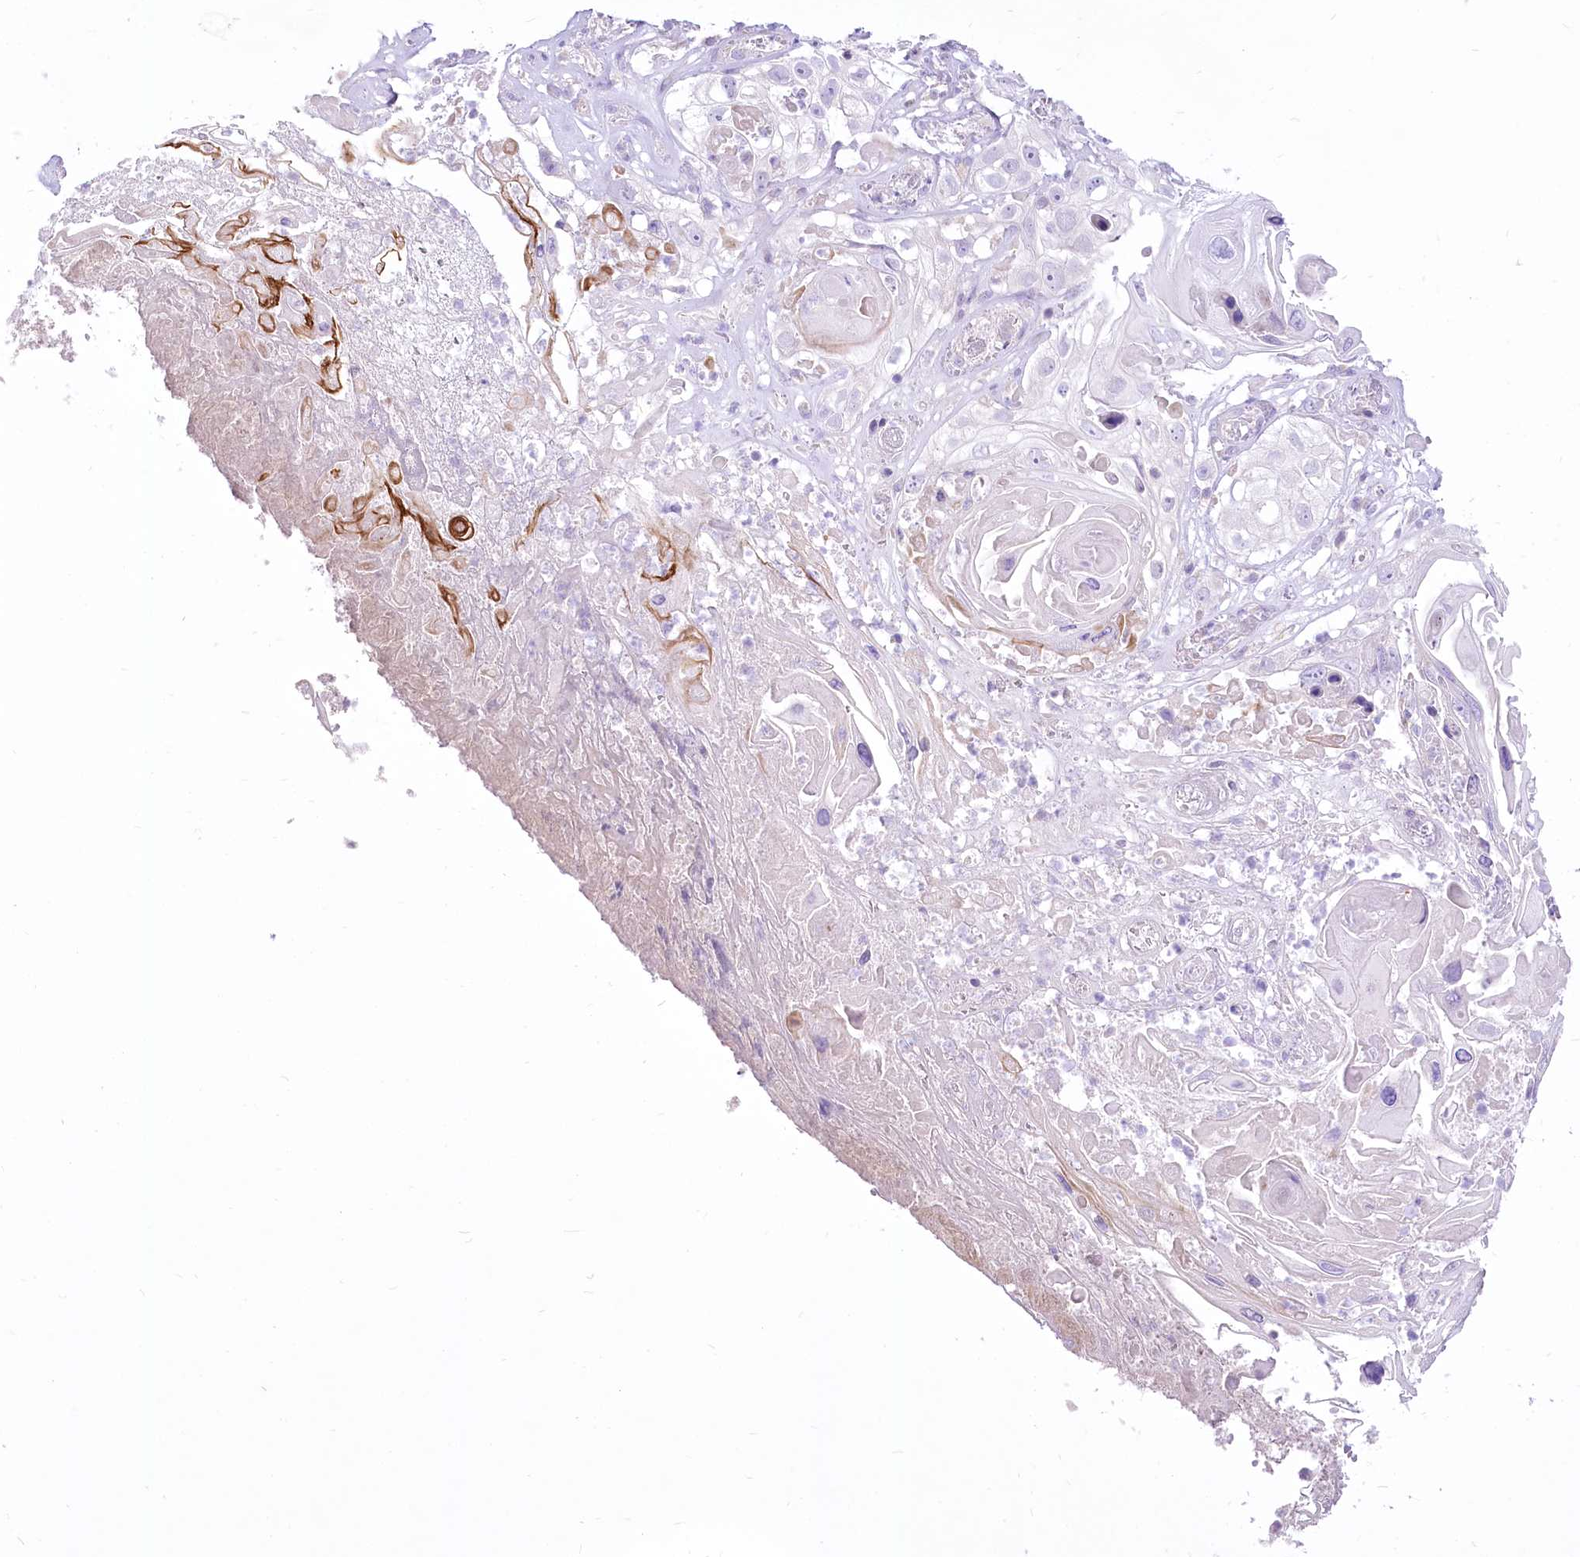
{"staining": {"intensity": "negative", "quantity": "none", "location": "none"}, "tissue": "skin cancer", "cell_type": "Tumor cells", "image_type": "cancer", "snomed": [{"axis": "morphology", "description": "Squamous cell carcinoma, NOS"}, {"axis": "topography", "description": "Skin"}], "caption": "High power microscopy histopathology image of an immunohistochemistry (IHC) photomicrograph of skin squamous cell carcinoma, revealing no significant positivity in tumor cells.", "gene": "HELT", "patient": {"sex": "male", "age": 55}}